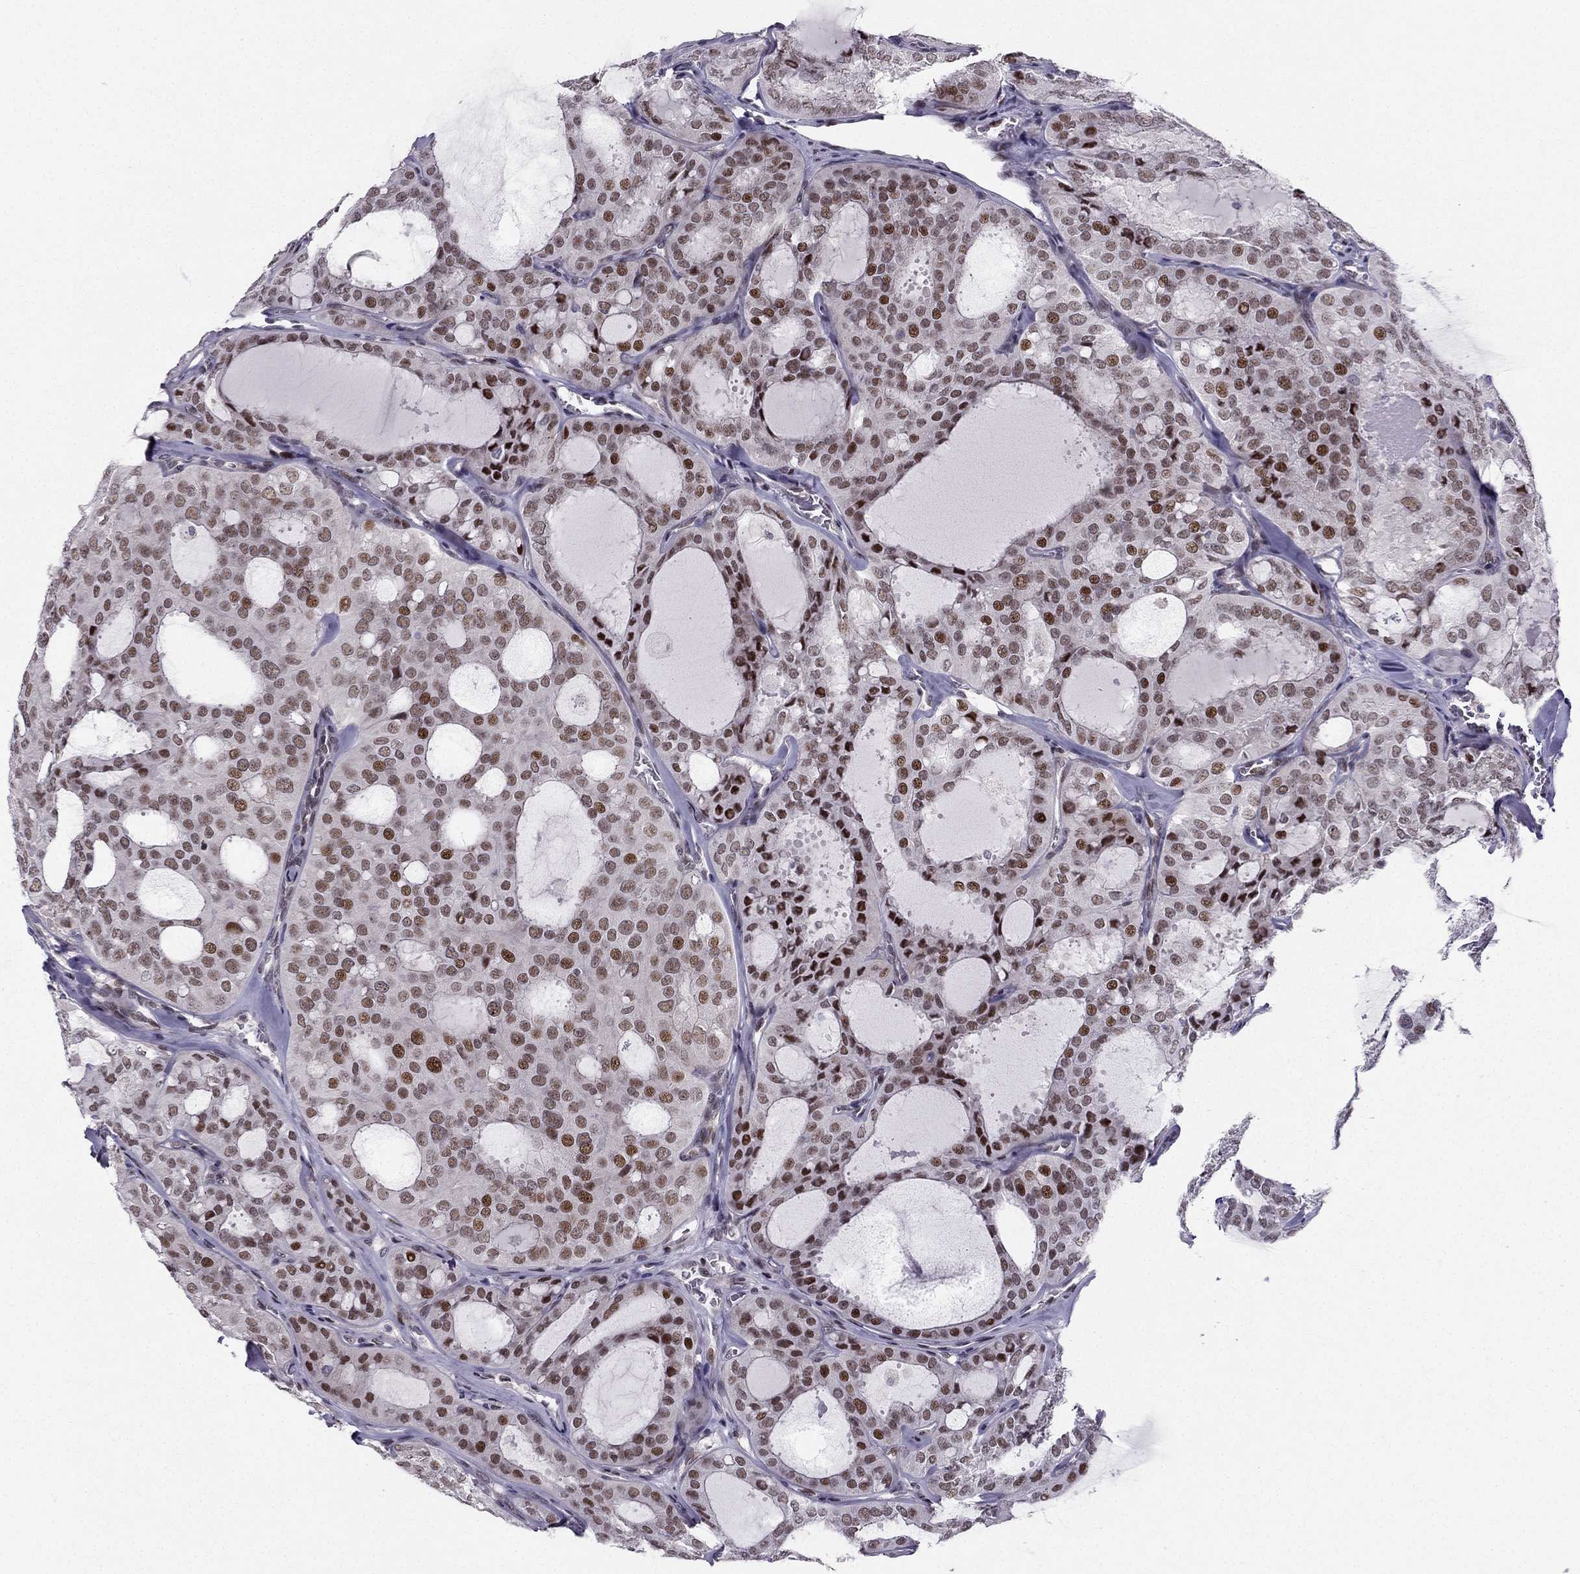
{"staining": {"intensity": "moderate", "quantity": "<25%", "location": "nuclear"}, "tissue": "thyroid cancer", "cell_type": "Tumor cells", "image_type": "cancer", "snomed": [{"axis": "morphology", "description": "Follicular adenoma carcinoma, NOS"}, {"axis": "topography", "description": "Thyroid gland"}], "caption": "Immunohistochemistry (IHC) staining of thyroid cancer (follicular adenoma carcinoma), which reveals low levels of moderate nuclear positivity in about <25% of tumor cells indicating moderate nuclear protein positivity. The staining was performed using DAB (brown) for protein detection and nuclei were counterstained in hematoxylin (blue).", "gene": "RPRD2", "patient": {"sex": "male", "age": 75}}